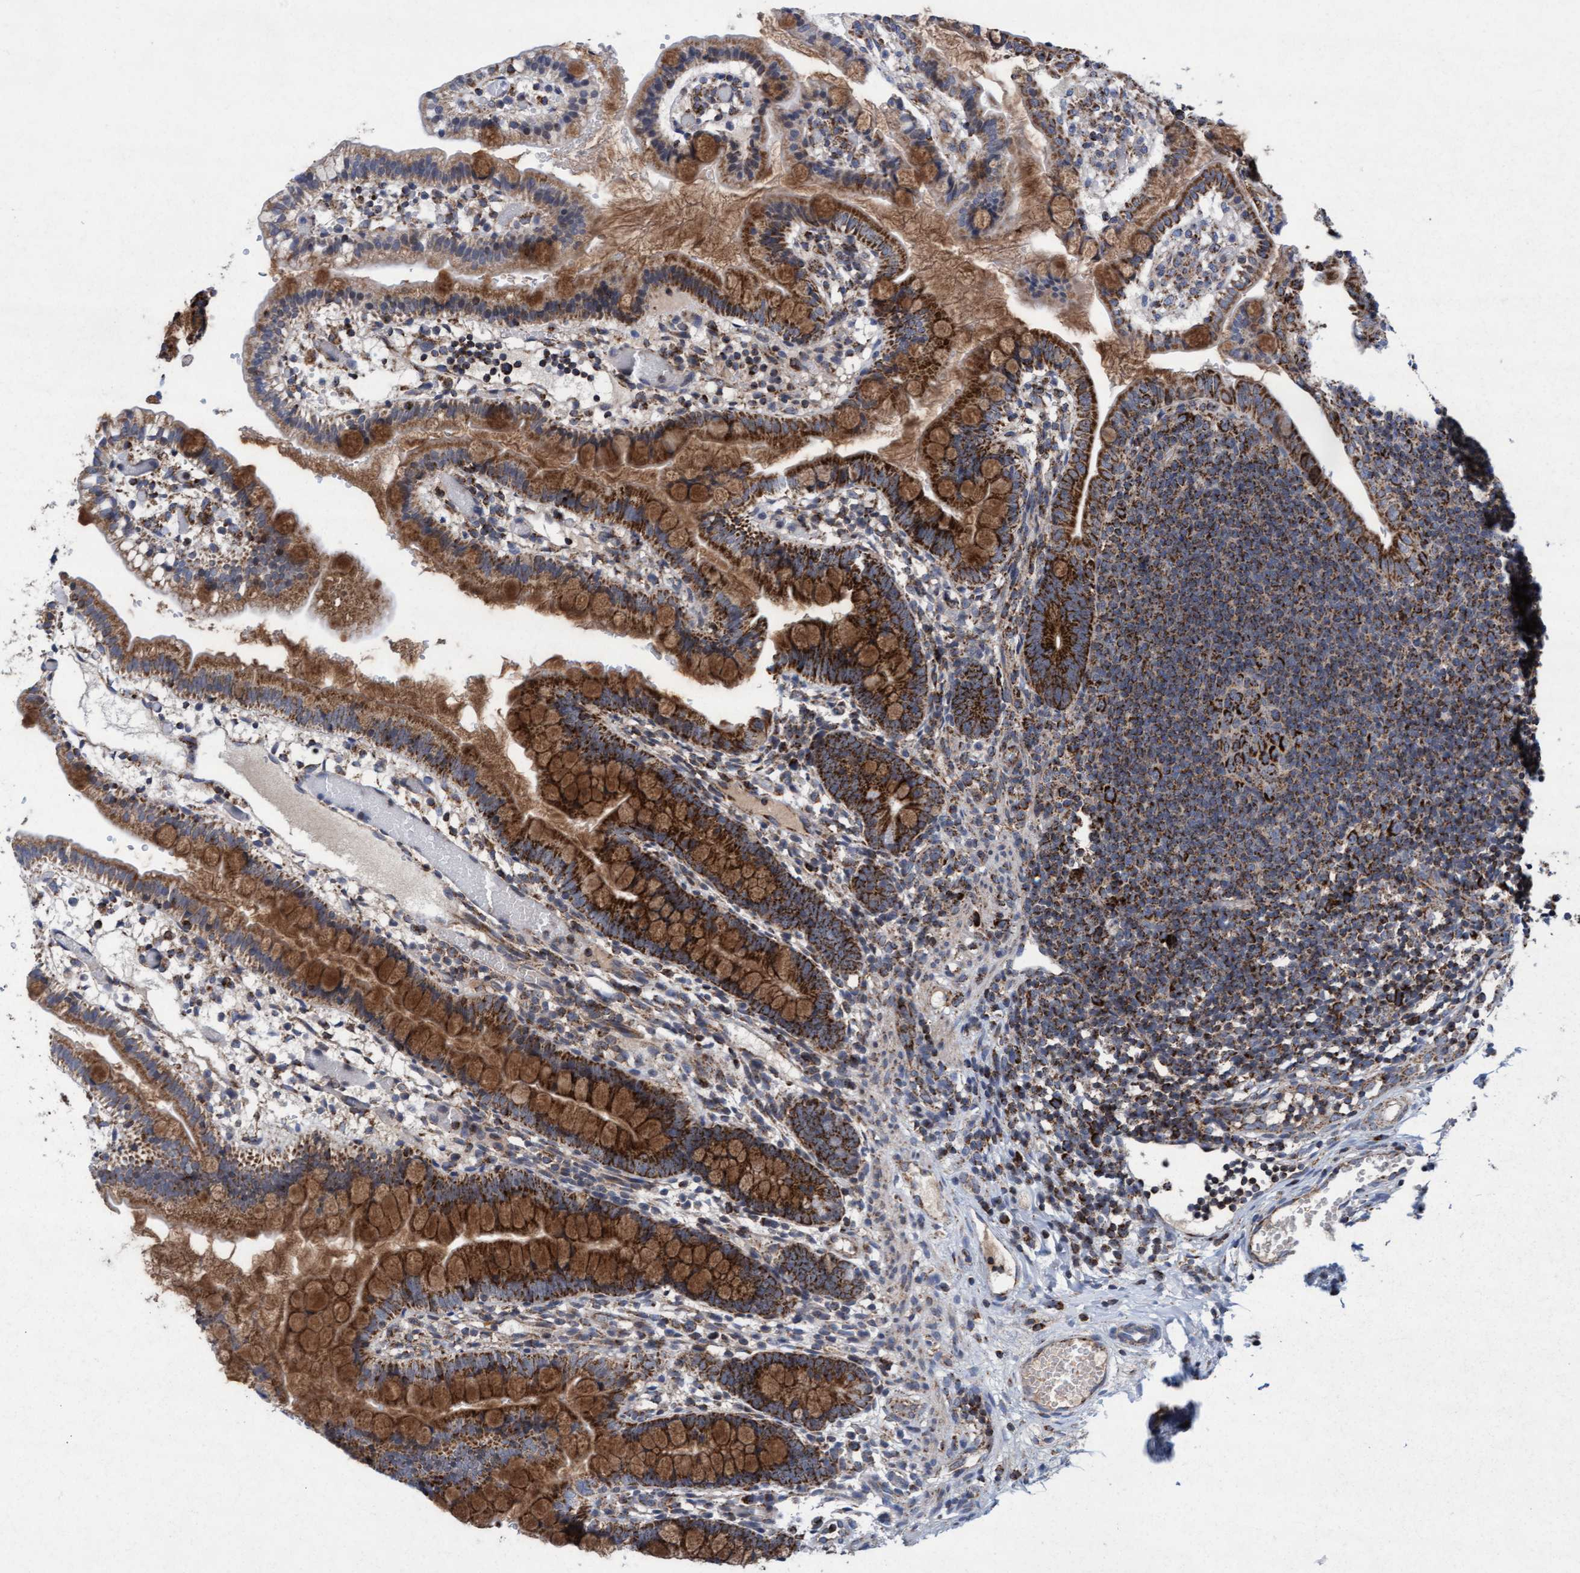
{"staining": {"intensity": "strong", "quantity": ">75%", "location": "cytoplasmic/membranous"}, "tissue": "small intestine", "cell_type": "Glandular cells", "image_type": "normal", "snomed": [{"axis": "morphology", "description": "Normal tissue, NOS"}, {"axis": "morphology", "description": "Developmental malformation"}, {"axis": "topography", "description": "Small intestine"}], "caption": "Normal small intestine shows strong cytoplasmic/membranous expression in approximately >75% of glandular cells, visualized by immunohistochemistry.", "gene": "MRPL38", "patient": {"sex": "male"}}